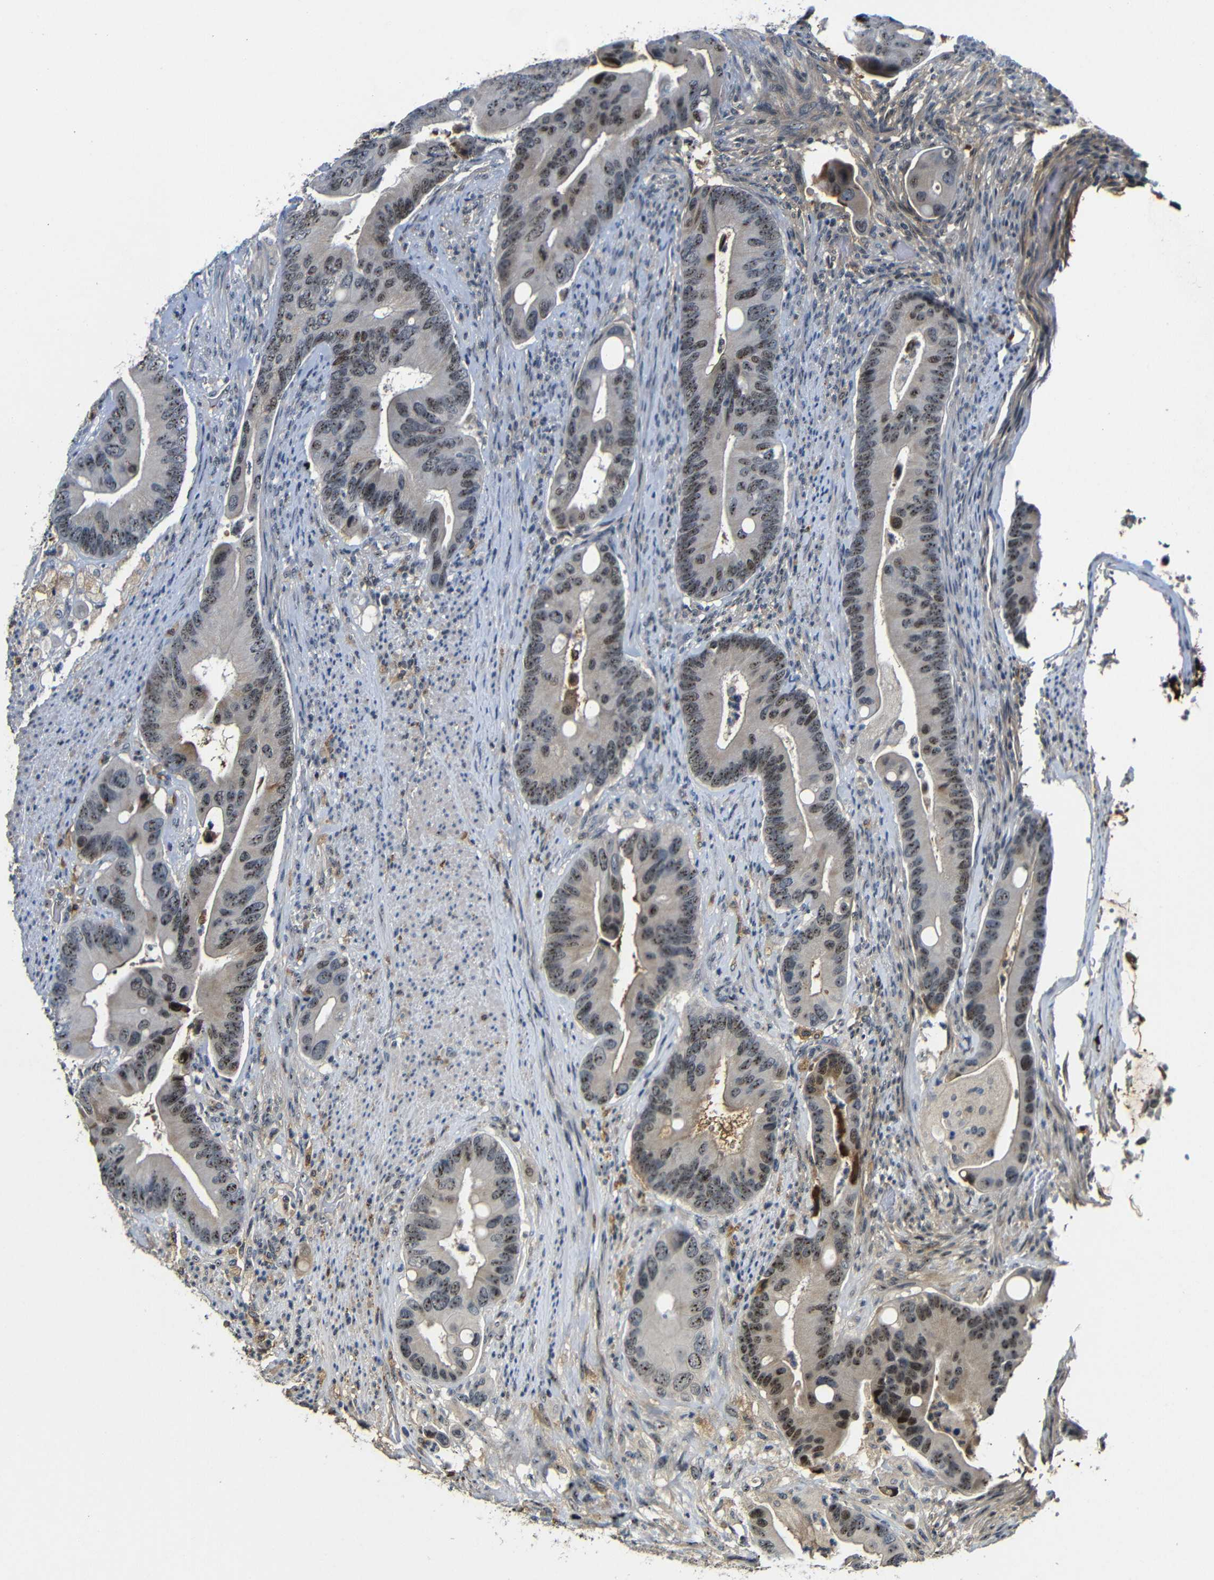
{"staining": {"intensity": "moderate", "quantity": ">75%", "location": "cytoplasmic/membranous,nuclear"}, "tissue": "colorectal cancer", "cell_type": "Tumor cells", "image_type": "cancer", "snomed": [{"axis": "morphology", "description": "Adenocarcinoma, NOS"}, {"axis": "topography", "description": "Rectum"}], "caption": "This is an image of immunohistochemistry staining of colorectal cancer, which shows moderate expression in the cytoplasmic/membranous and nuclear of tumor cells.", "gene": "MYC", "patient": {"sex": "female", "age": 57}}